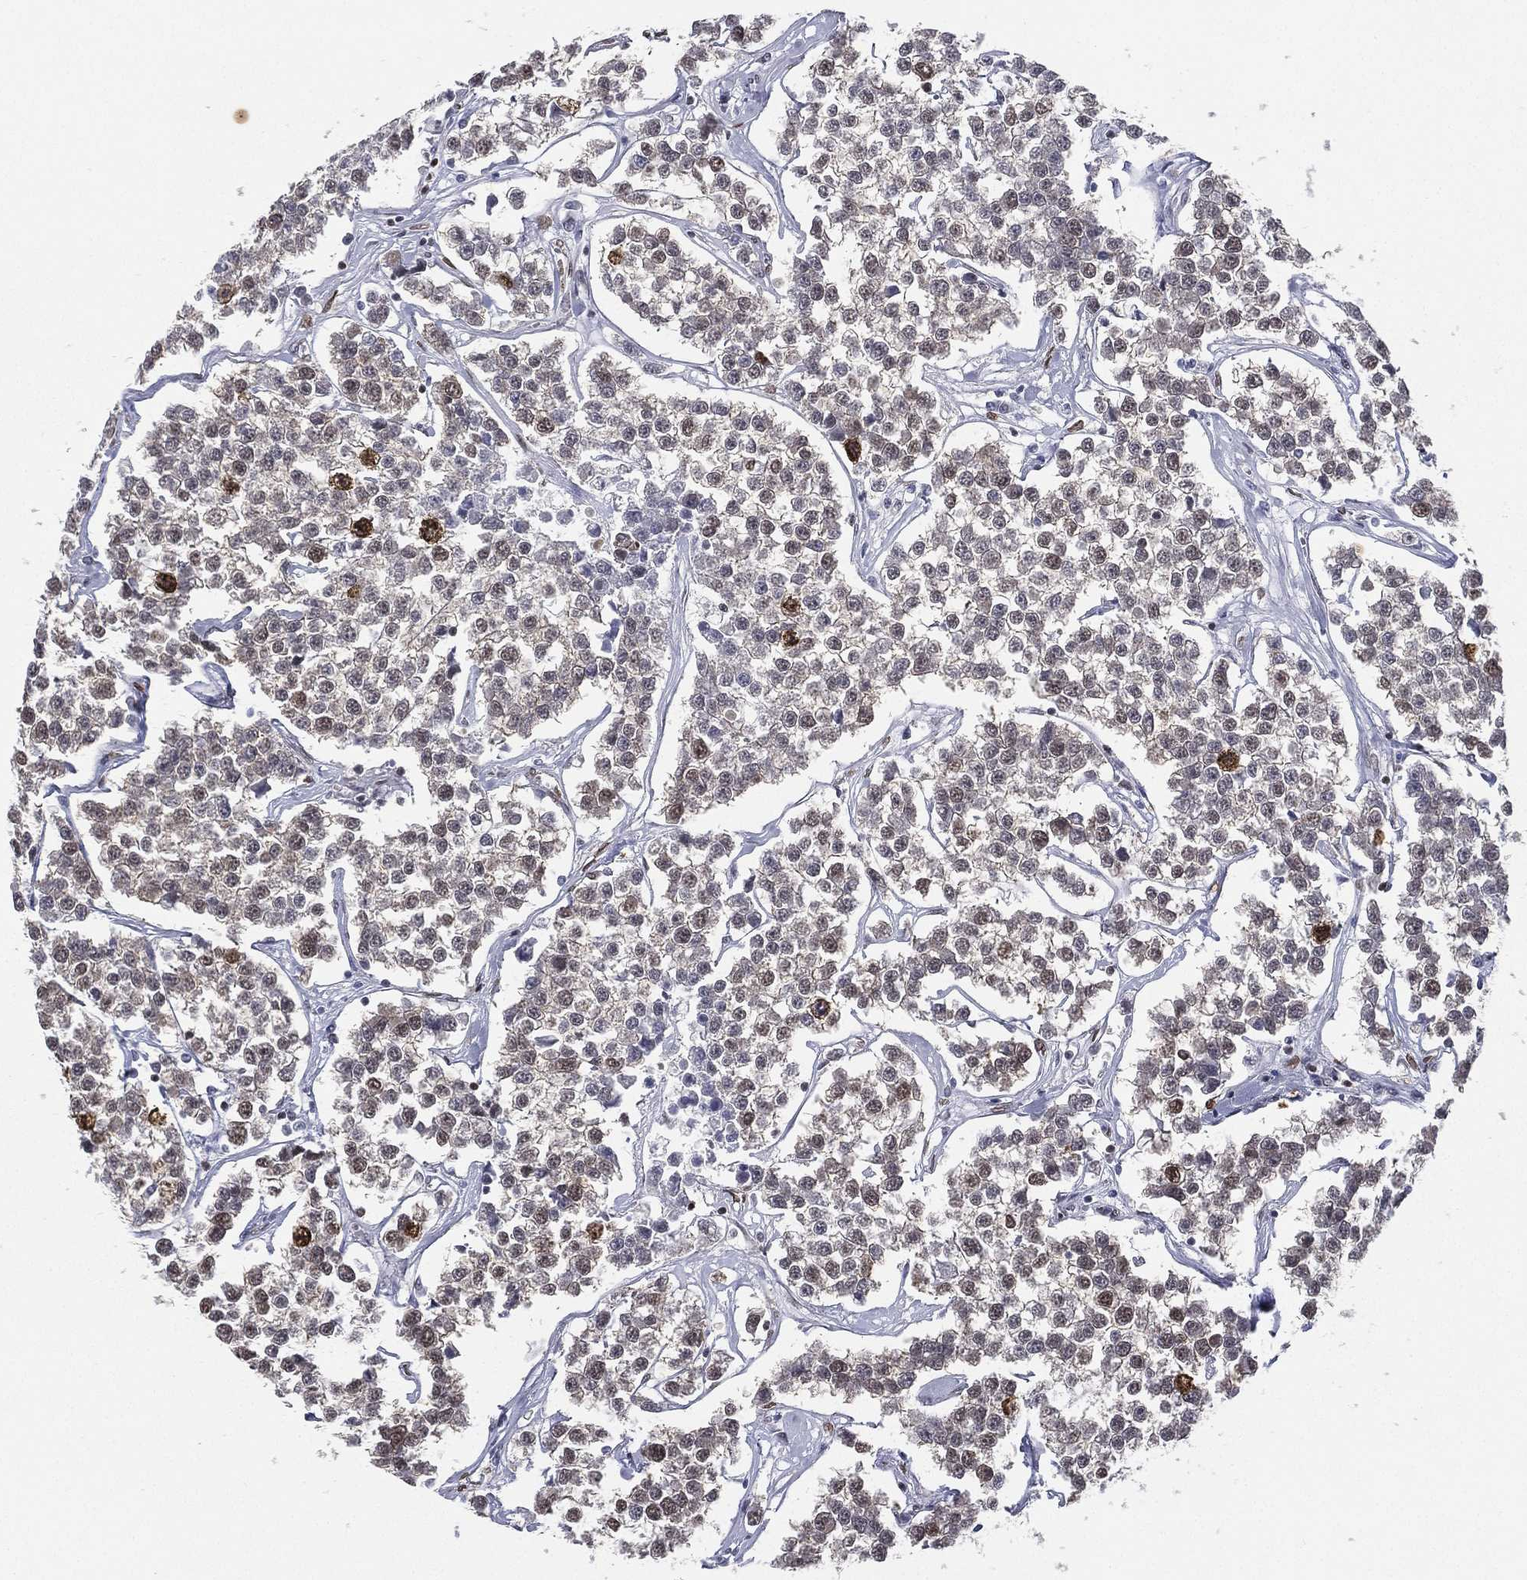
{"staining": {"intensity": "strong", "quantity": "<25%", "location": "nuclear"}, "tissue": "testis cancer", "cell_type": "Tumor cells", "image_type": "cancer", "snomed": [{"axis": "morphology", "description": "Seminoma, NOS"}, {"axis": "topography", "description": "Testis"}], "caption": "Approximately <25% of tumor cells in testis seminoma show strong nuclear protein staining as visualized by brown immunohistochemical staining.", "gene": "LMNB1", "patient": {"sex": "male", "age": 59}}